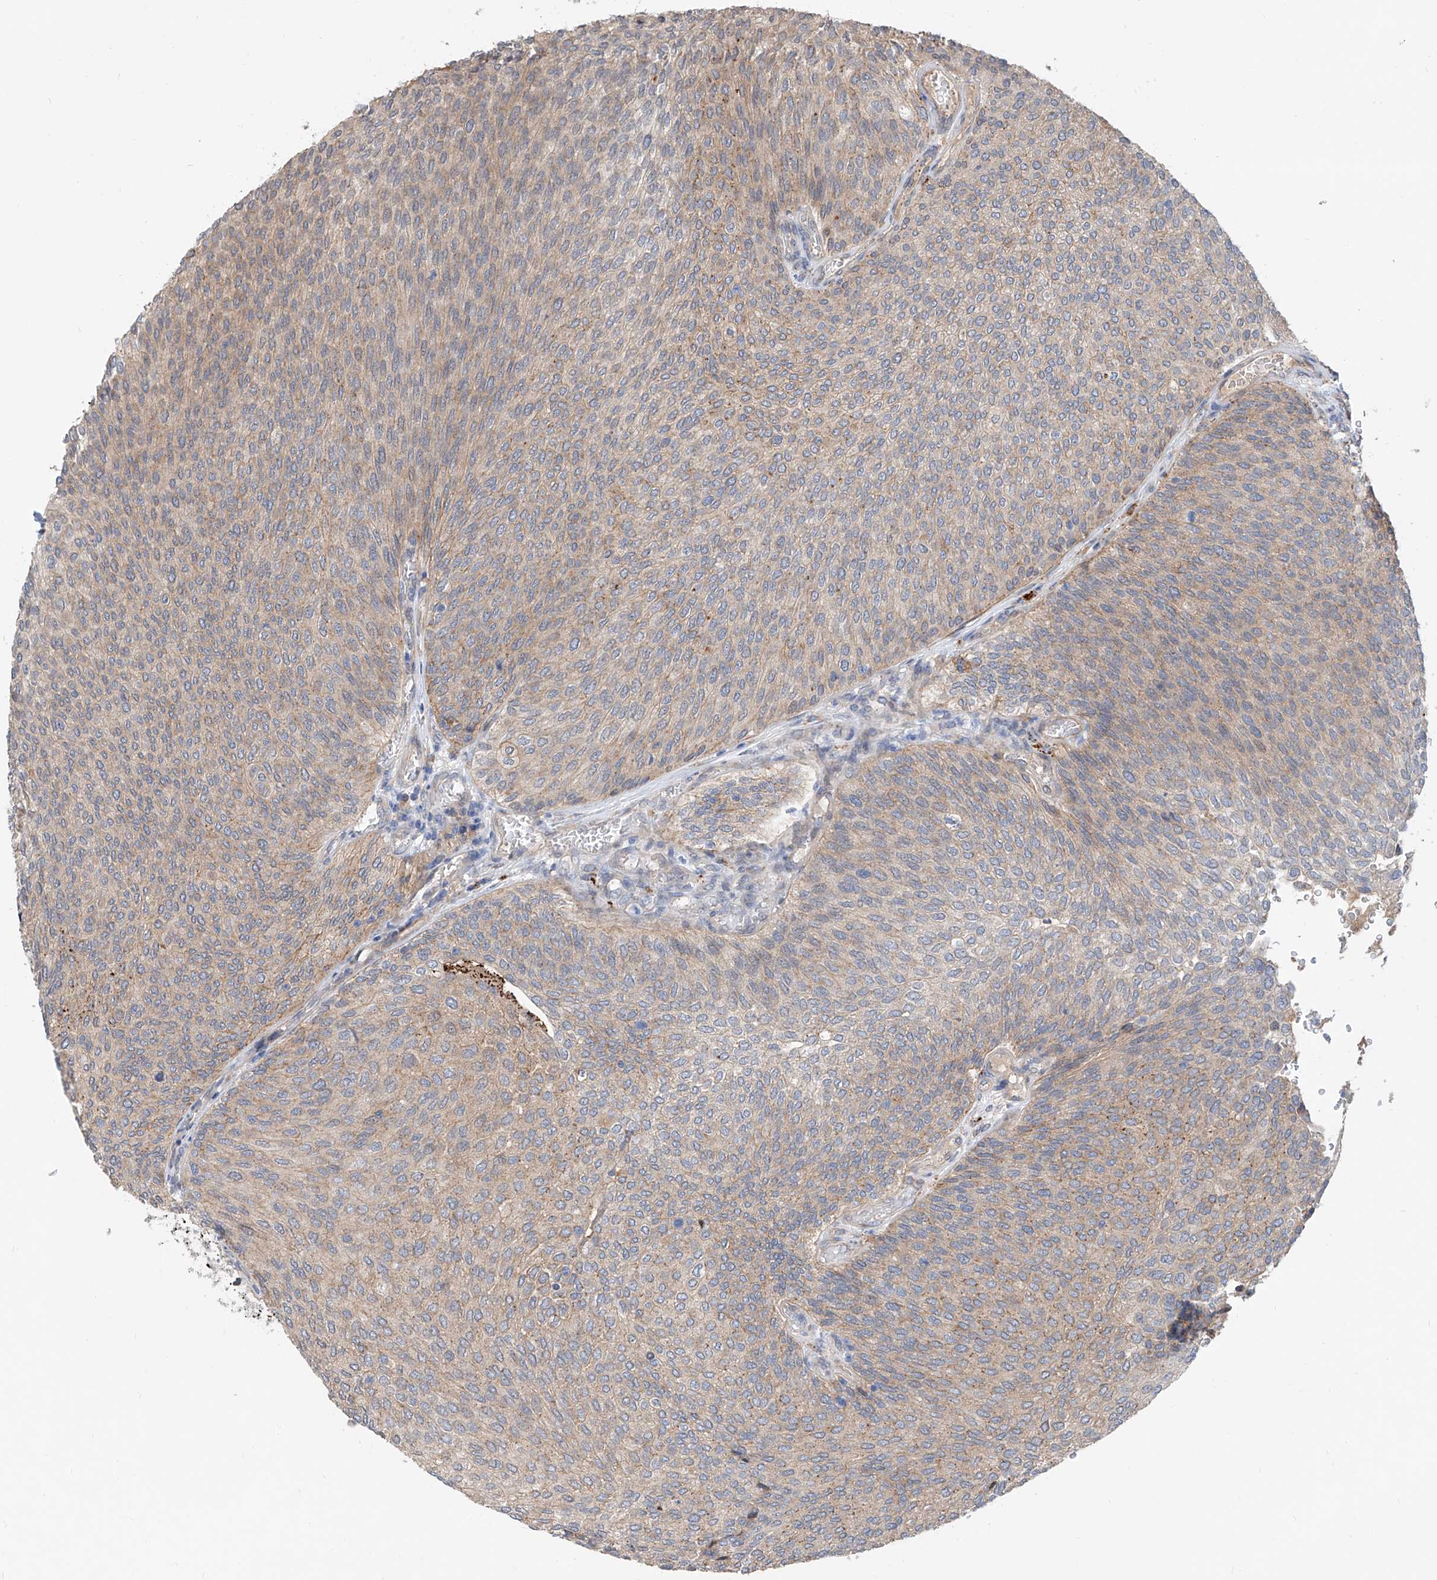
{"staining": {"intensity": "weak", "quantity": ">75%", "location": "cytoplasmic/membranous"}, "tissue": "urothelial cancer", "cell_type": "Tumor cells", "image_type": "cancer", "snomed": [{"axis": "morphology", "description": "Urothelial carcinoma, Low grade"}, {"axis": "topography", "description": "Urinary bladder"}], "caption": "High-magnification brightfield microscopy of urothelial cancer stained with DAB (brown) and counterstained with hematoxylin (blue). tumor cells exhibit weak cytoplasmic/membranous positivity is identified in approximately>75% of cells.", "gene": "MAGEE2", "patient": {"sex": "female", "age": 79}}